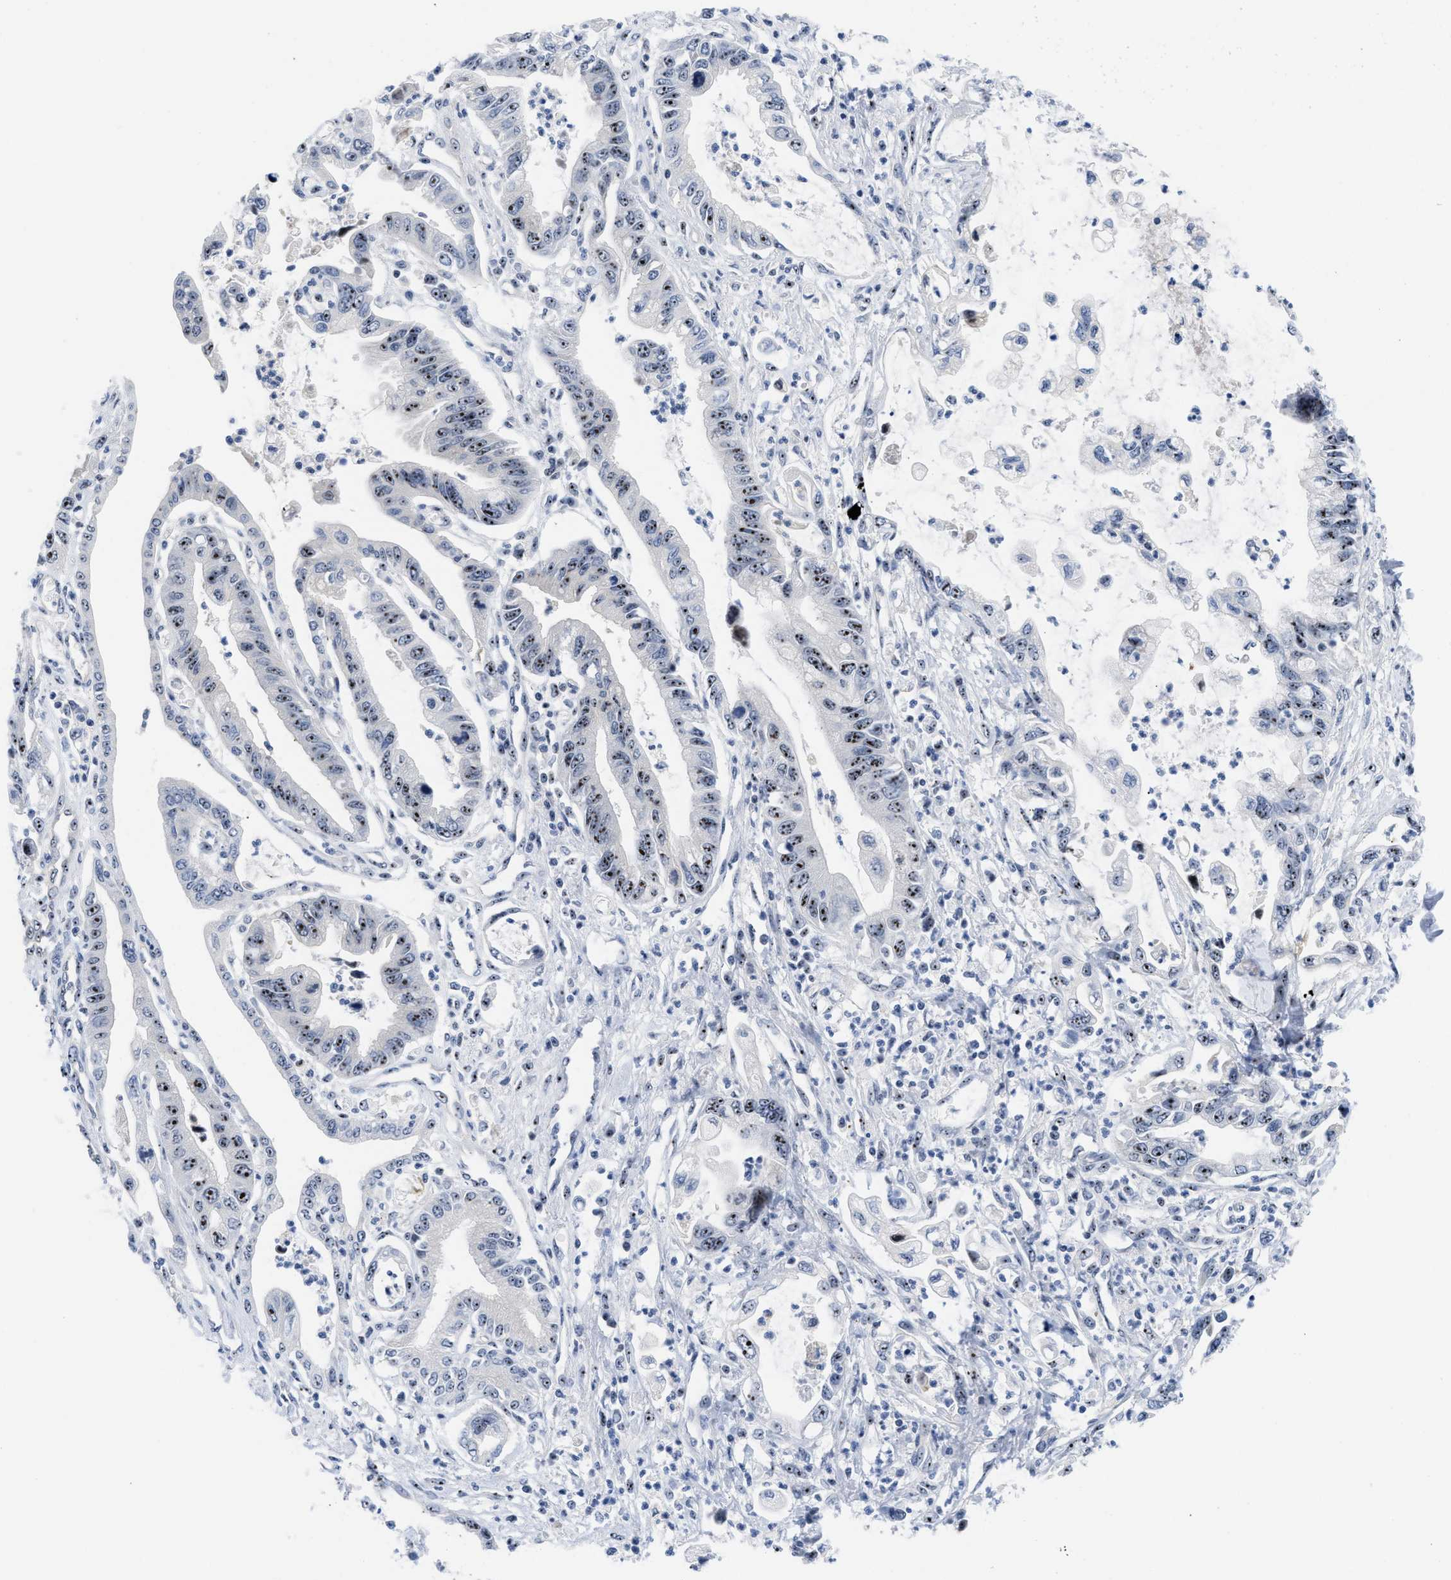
{"staining": {"intensity": "moderate", "quantity": ">75%", "location": "nuclear"}, "tissue": "pancreatic cancer", "cell_type": "Tumor cells", "image_type": "cancer", "snomed": [{"axis": "morphology", "description": "Adenocarcinoma, NOS"}, {"axis": "topography", "description": "Pancreas"}], "caption": "High-power microscopy captured an immunohistochemistry photomicrograph of pancreatic cancer, revealing moderate nuclear expression in about >75% of tumor cells.", "gene": "NOP58", "patient": {"sex": "male", "age": 56}}